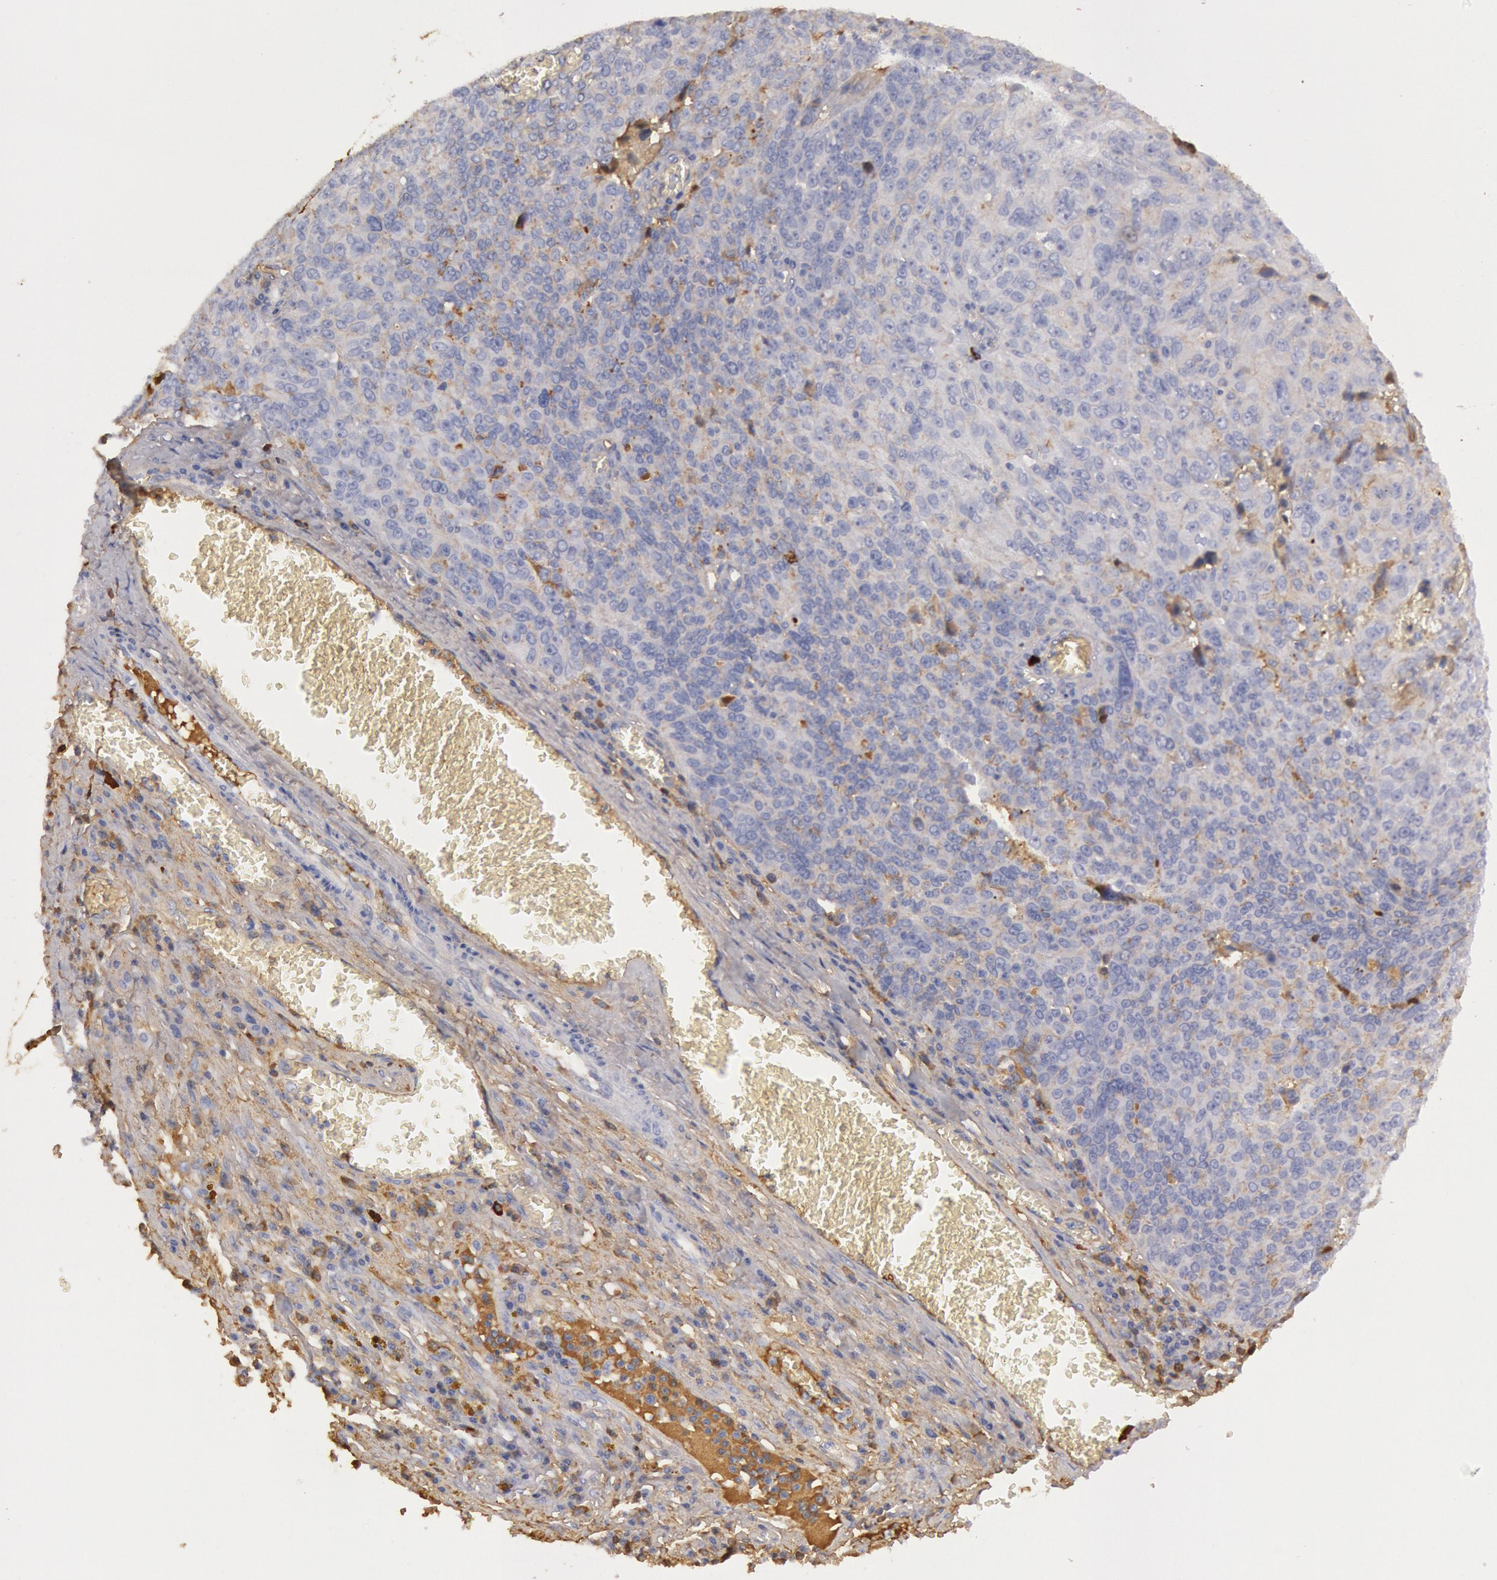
{"staining": {"intensity": "negative", "quantity": "none", "location": "none"}, "tissue": "ovarian cancer", "cell_type": "Tumor cells", "image_type": "cancer", "snomed": [{"axis": "morphology", "description": "Carcinoma, endometroid"}, {"axis": "topography", "description": "Ovary"}], "caption": "High magnification brightfield microscopy of endometroid carcinoma (ovarian) stained with DAB (3,3'-diaminobenzidine) (brown) and counterstained with hematoxylin (blue): tumor cells show no significant positivity.", "gene": "IGHA1", "patient": {"sex": "female", "age": 75}}